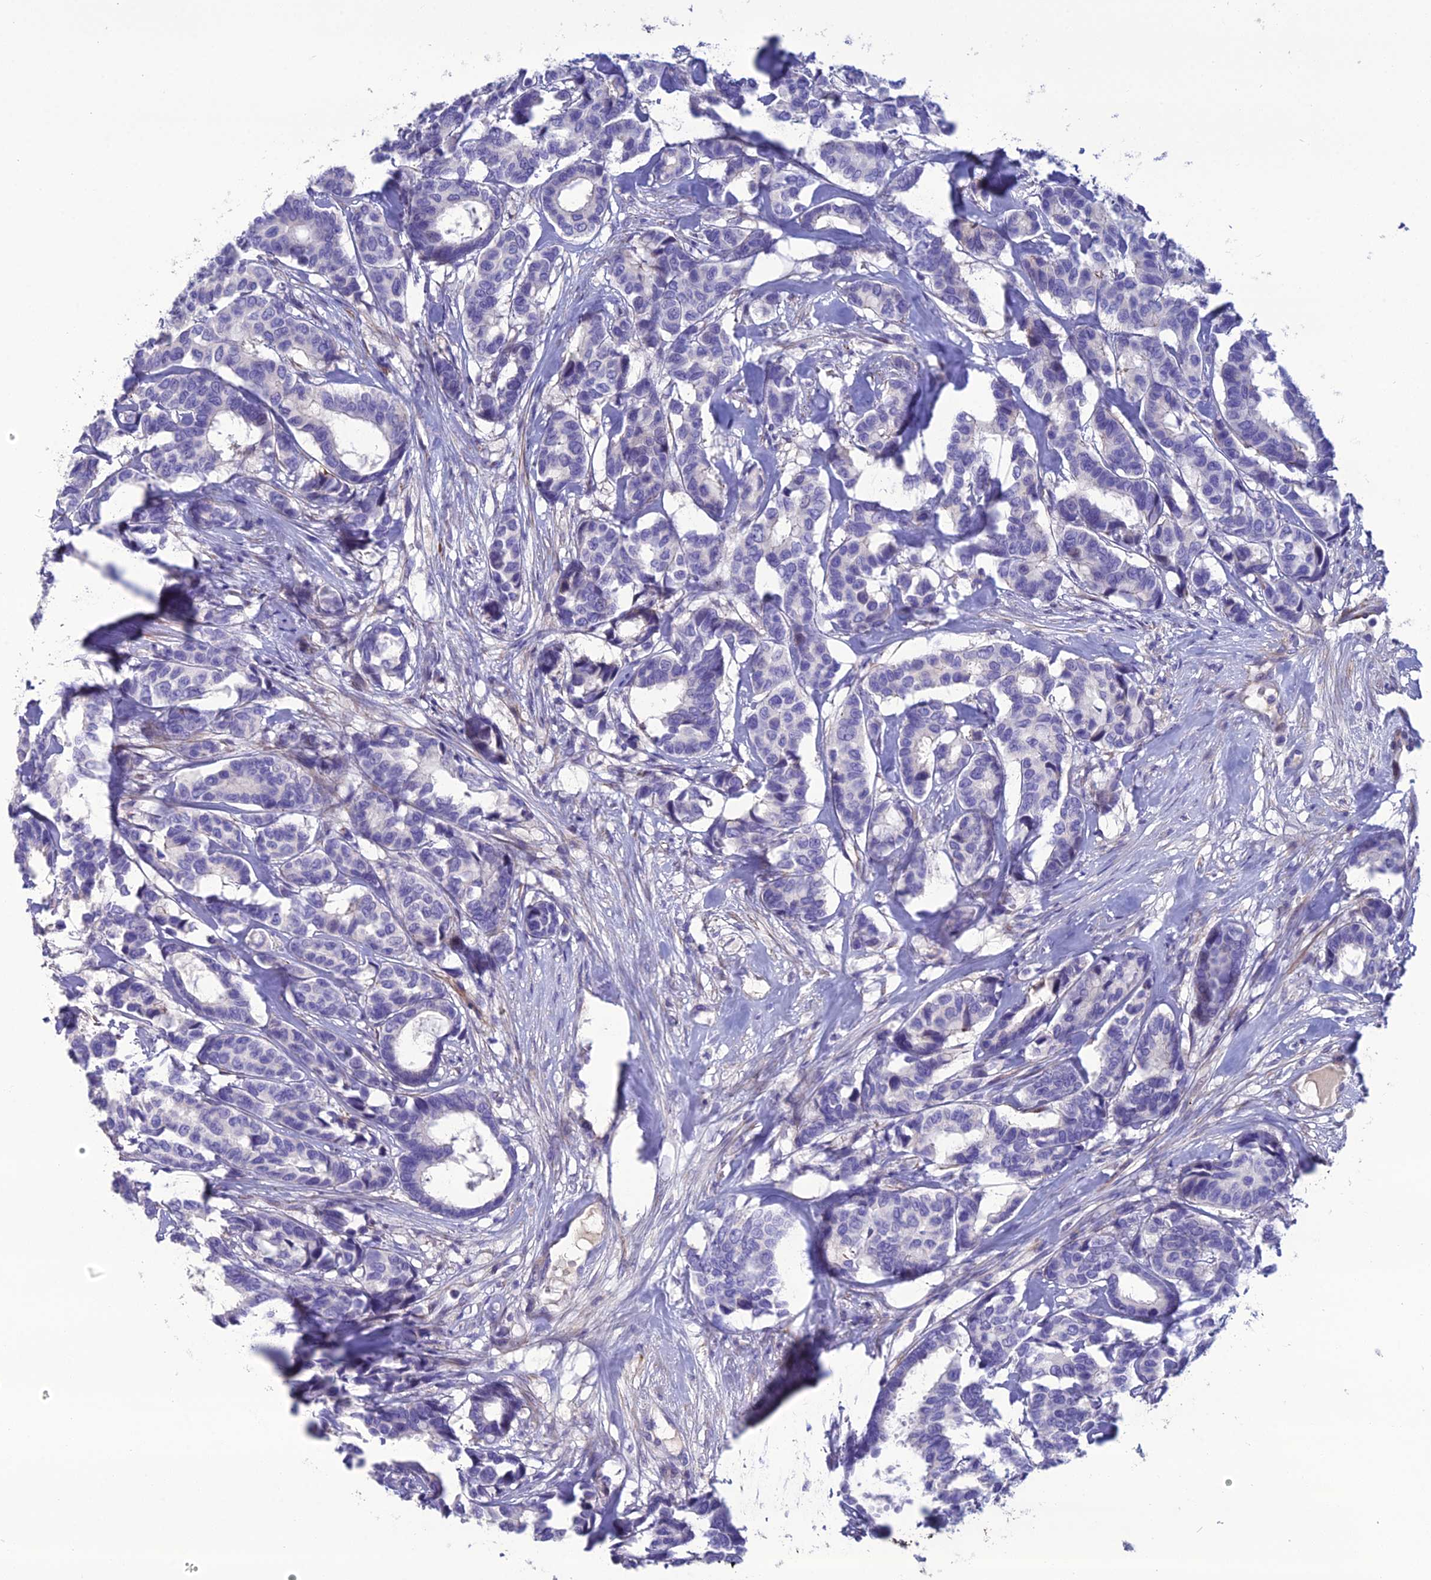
{"staining": {"intensity": "negative", "quantity": "none", "location": "none"}, "tissue": "breast cancer", "cell_type": "Tumor cells", "image_type": "cancer", "snomed": [{"axis": "morphology", "description": "Duct carcinoma"}, {"axis": "topography", "description": "Breast"}], "caption": "DAB immunohistochemical staining of breast cancer (invasive ductal carcinoma) reveals no significant positivity in tumor cells.", "gene": "OR56B1", "patient": {"sex": "female", "age": 87}}